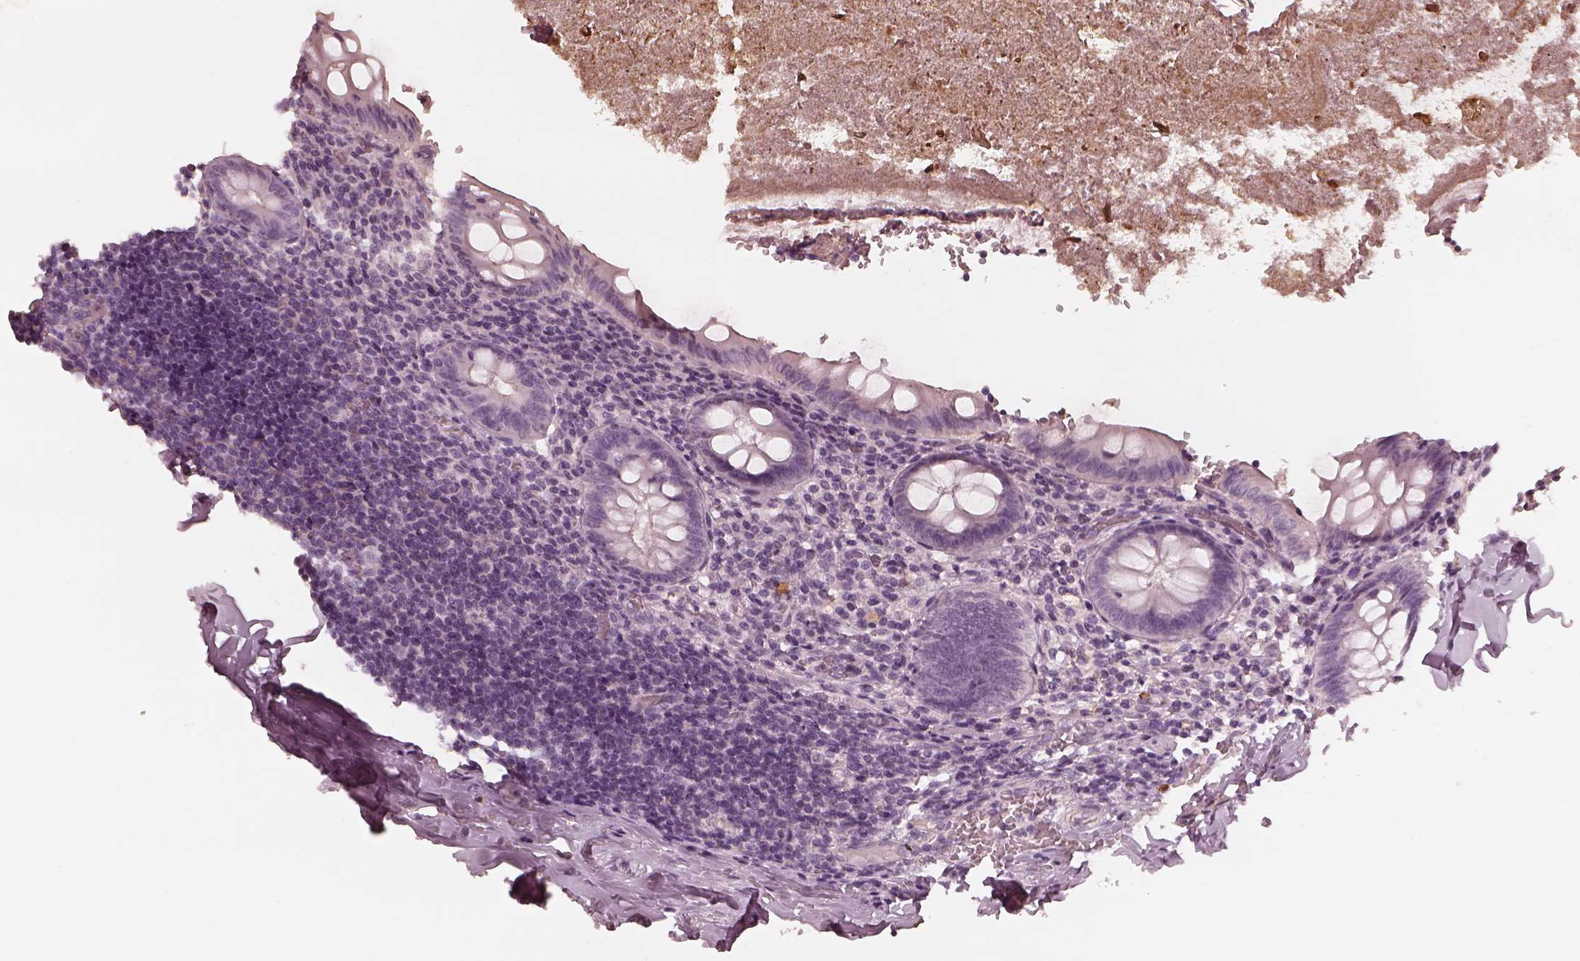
{"staining": {"intensity": "negative", "quantity": "none", "location": "none"}, "tissue": "appendix", "cell_type": "Glandular cells", "image_type": "normal", "snomed": [{"axis": "morphology", "description": "Normal tissue, NOS"}, {"axis": "topography", "description": "Appendix"}], "caption": "High power microscopy photomicrograph of an IHC histopathology image of benign appendix, revealing no significant positivity in glandular cells.", "gene": "ADRB3", "patient": {"sex": "female", "age": 23}}